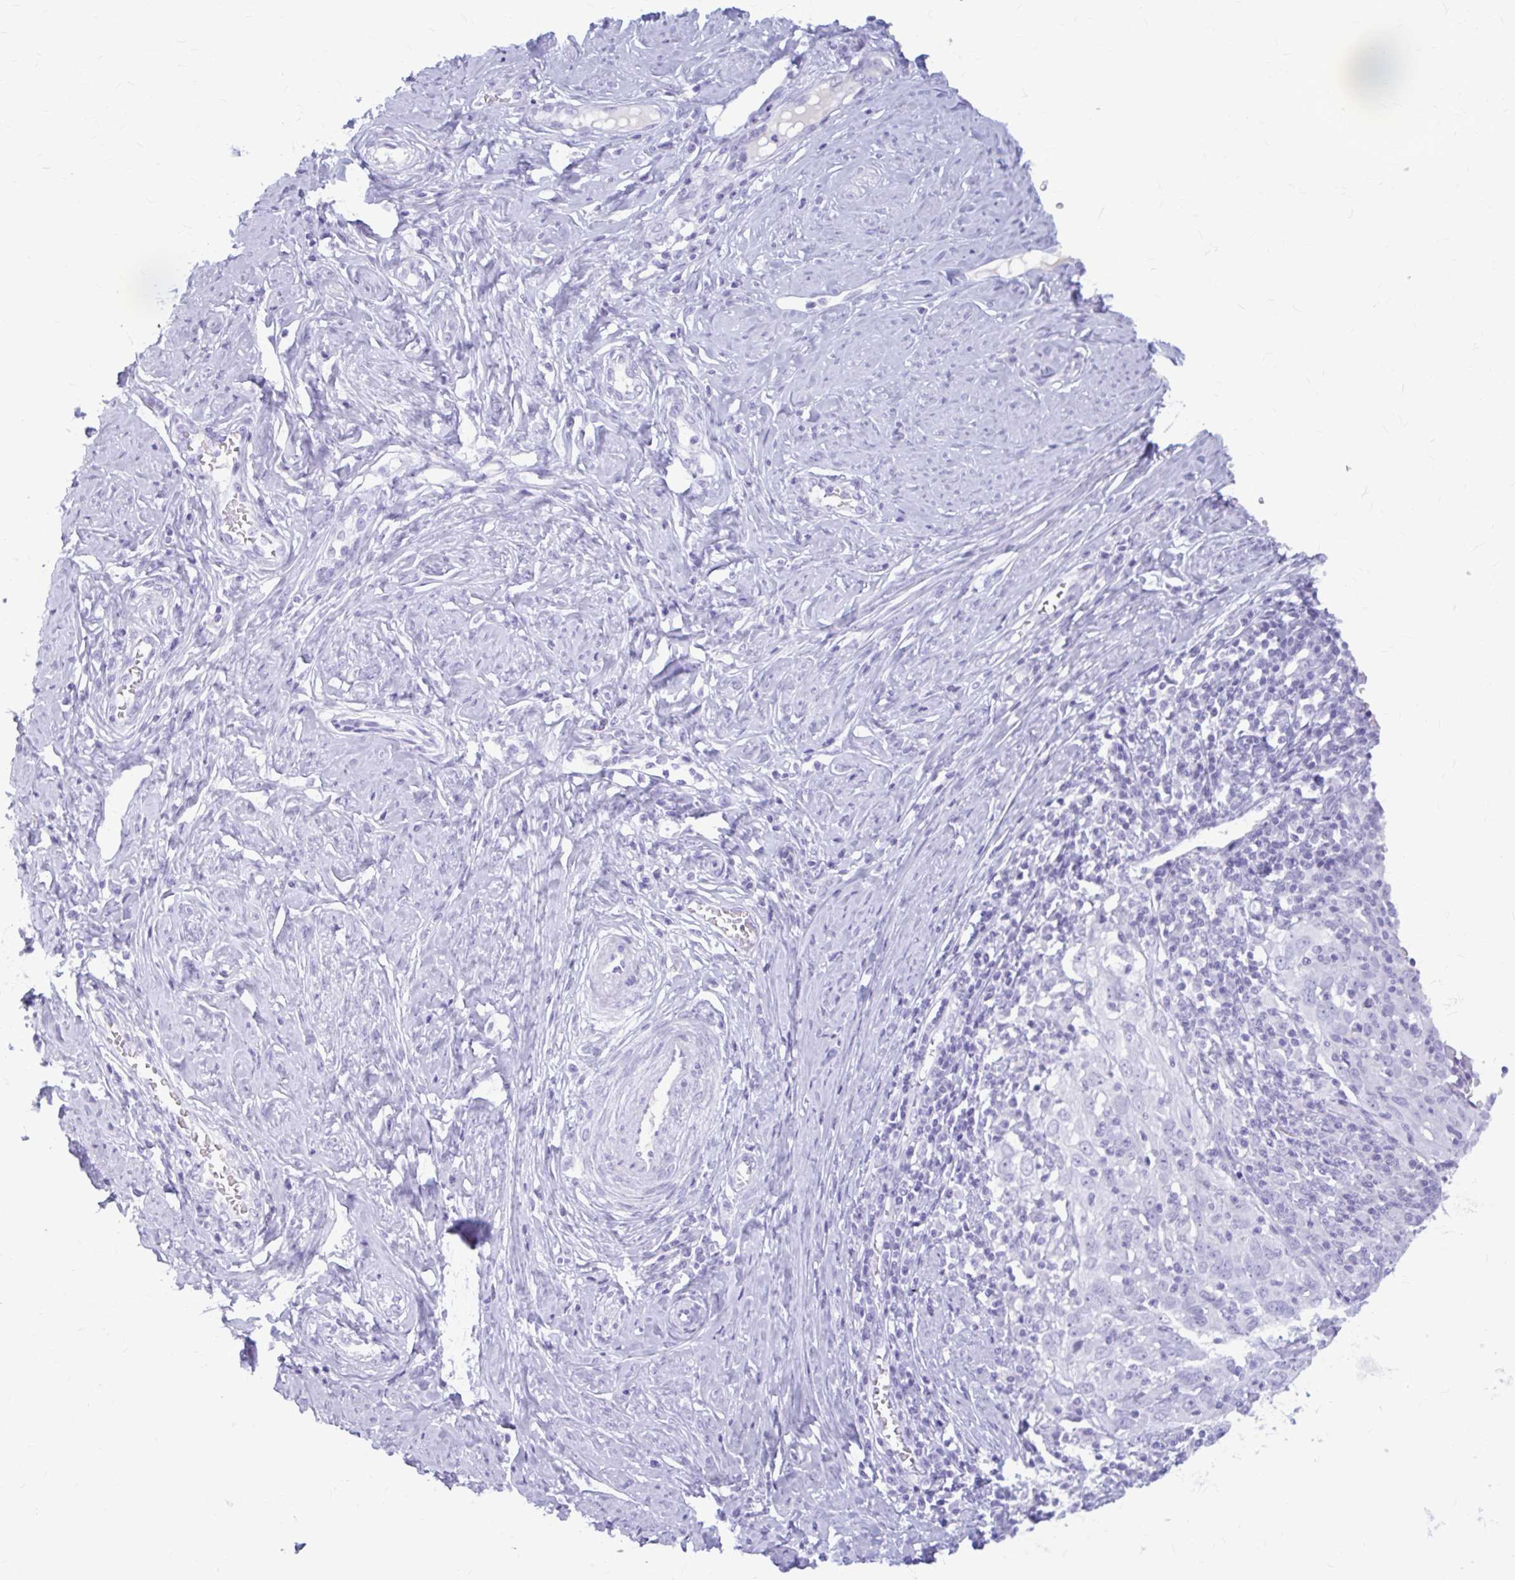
{"staining": {"intensity": "negative", "quantity": "none", "location": "none"}, "tissue": "cervical cancer", "cell_type": "Tumor cells", "image_type": "cancer", "snomed": [{"axis": "morphology", "description": "Normal tissue, NOS"}, {"axis": "morphology", "description": "Squamous cell carcinoma, NOS"}, {"axis": "topography", "description": "Cervix"}], "caption": "Image shows no significant protein expression in tumor cells of cervical cancer (squamous cell carcinoma).", "gene": "KLHDC7A", "patient": {"sex": "female", "age": 31}}